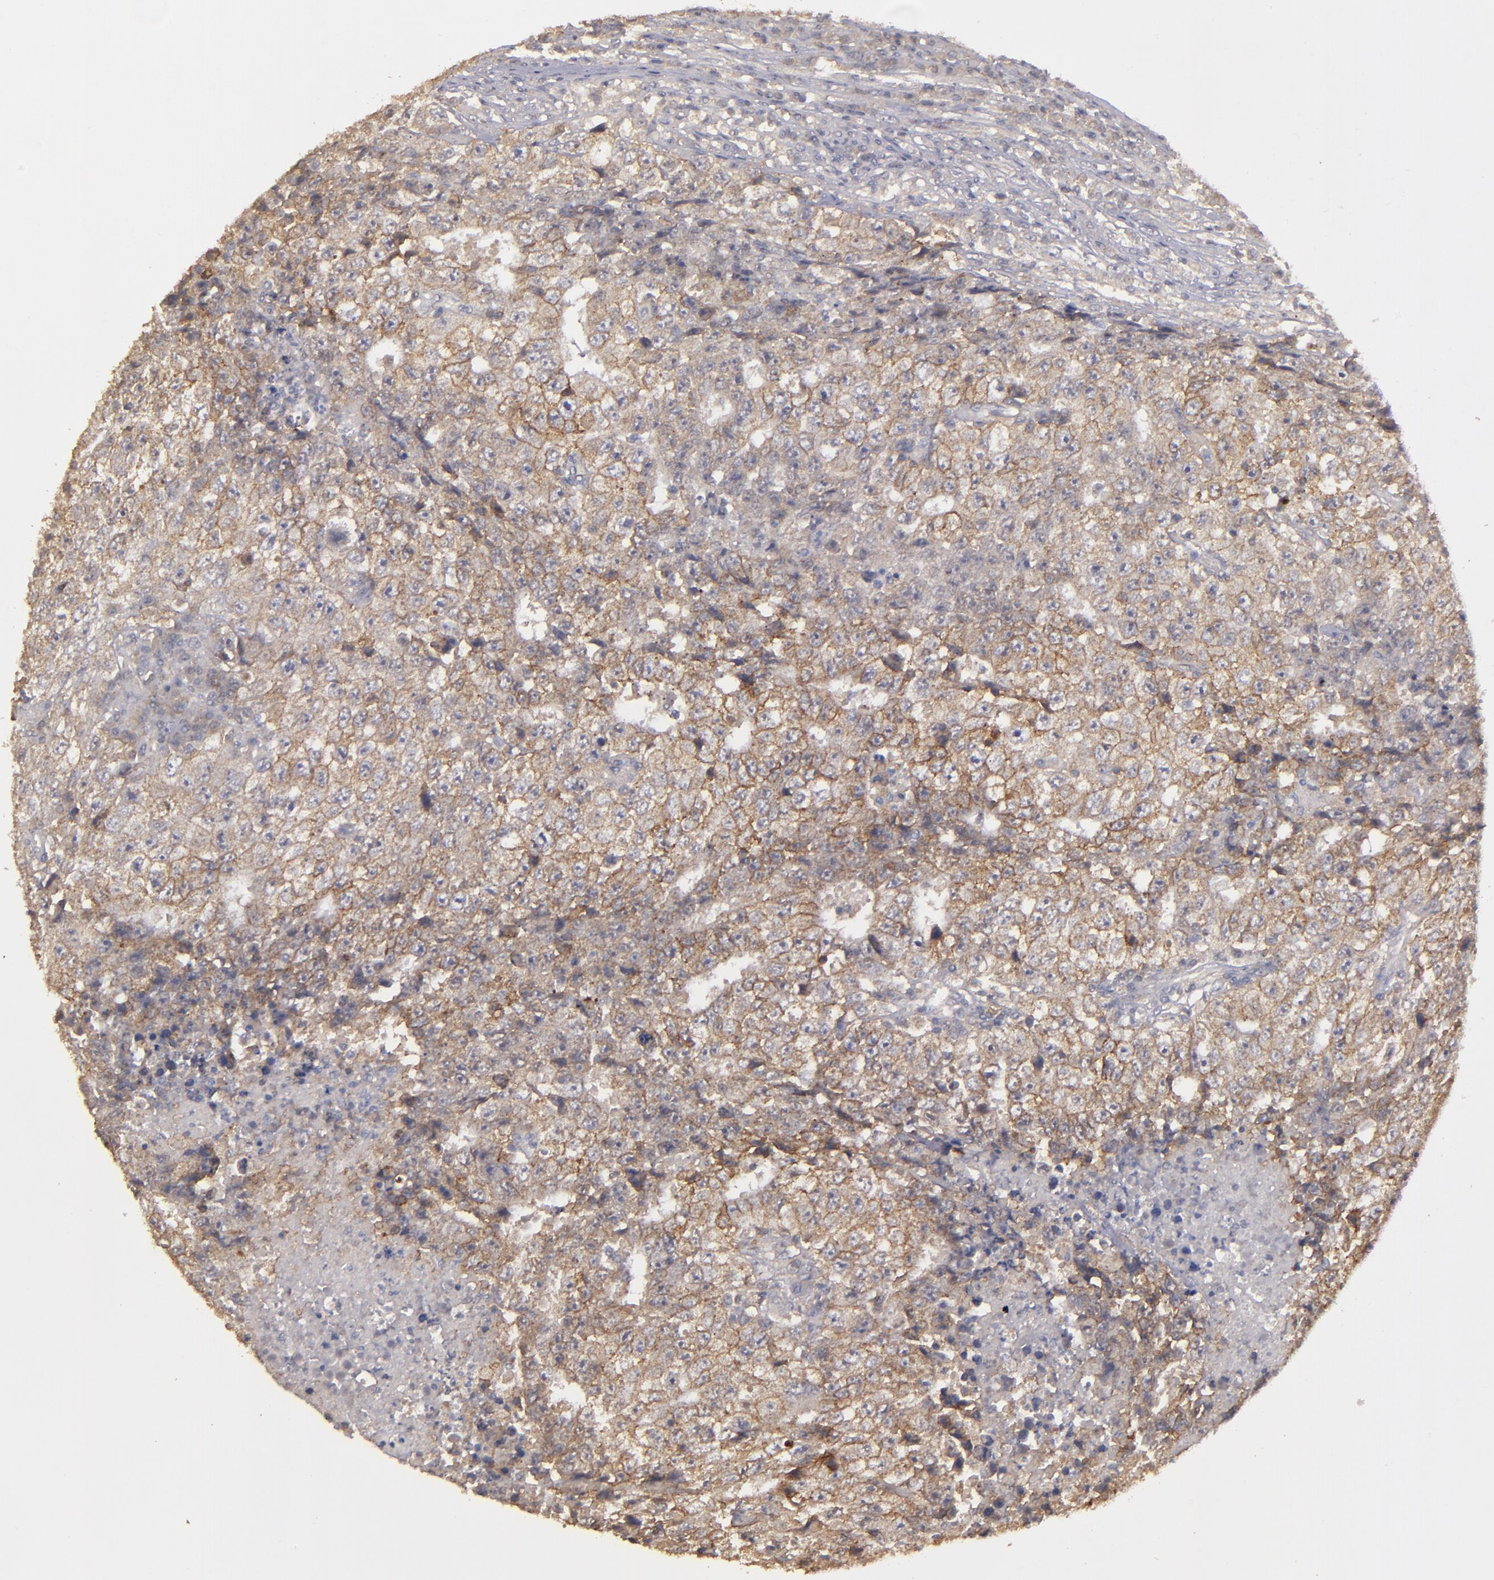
{"staining": {"intensity": "moderate", "quantity": "25%-75%", "location": "cytoplasmic/membranous"}, "tissue": "testis cancer", "cell_type": "Tumor cells", "image_type": "cancer", "snomed": [{"axis": "morphology", "description": "Necrosis, NOS"}, {"axis": "morphology", "description": "Carcinoma, Embryonal, NOS"}, {"axis": "topography", "description": "Testis"}], "caption": "IHC staining of testis cancer, which reveals medium levels of moderate cytoplasmic/membranous staining in about 25%-75% of tumor cells indicating moderate cytoplasmic/membranous protein positivity. The staining was performed using DAB (3,3'-diaminobenzidine) (brown) for protein detection and nuclei were counterstained in hematoxylin (blue).", "gene": "FAT1", "patient": {"sex": "male", "age": 19}}